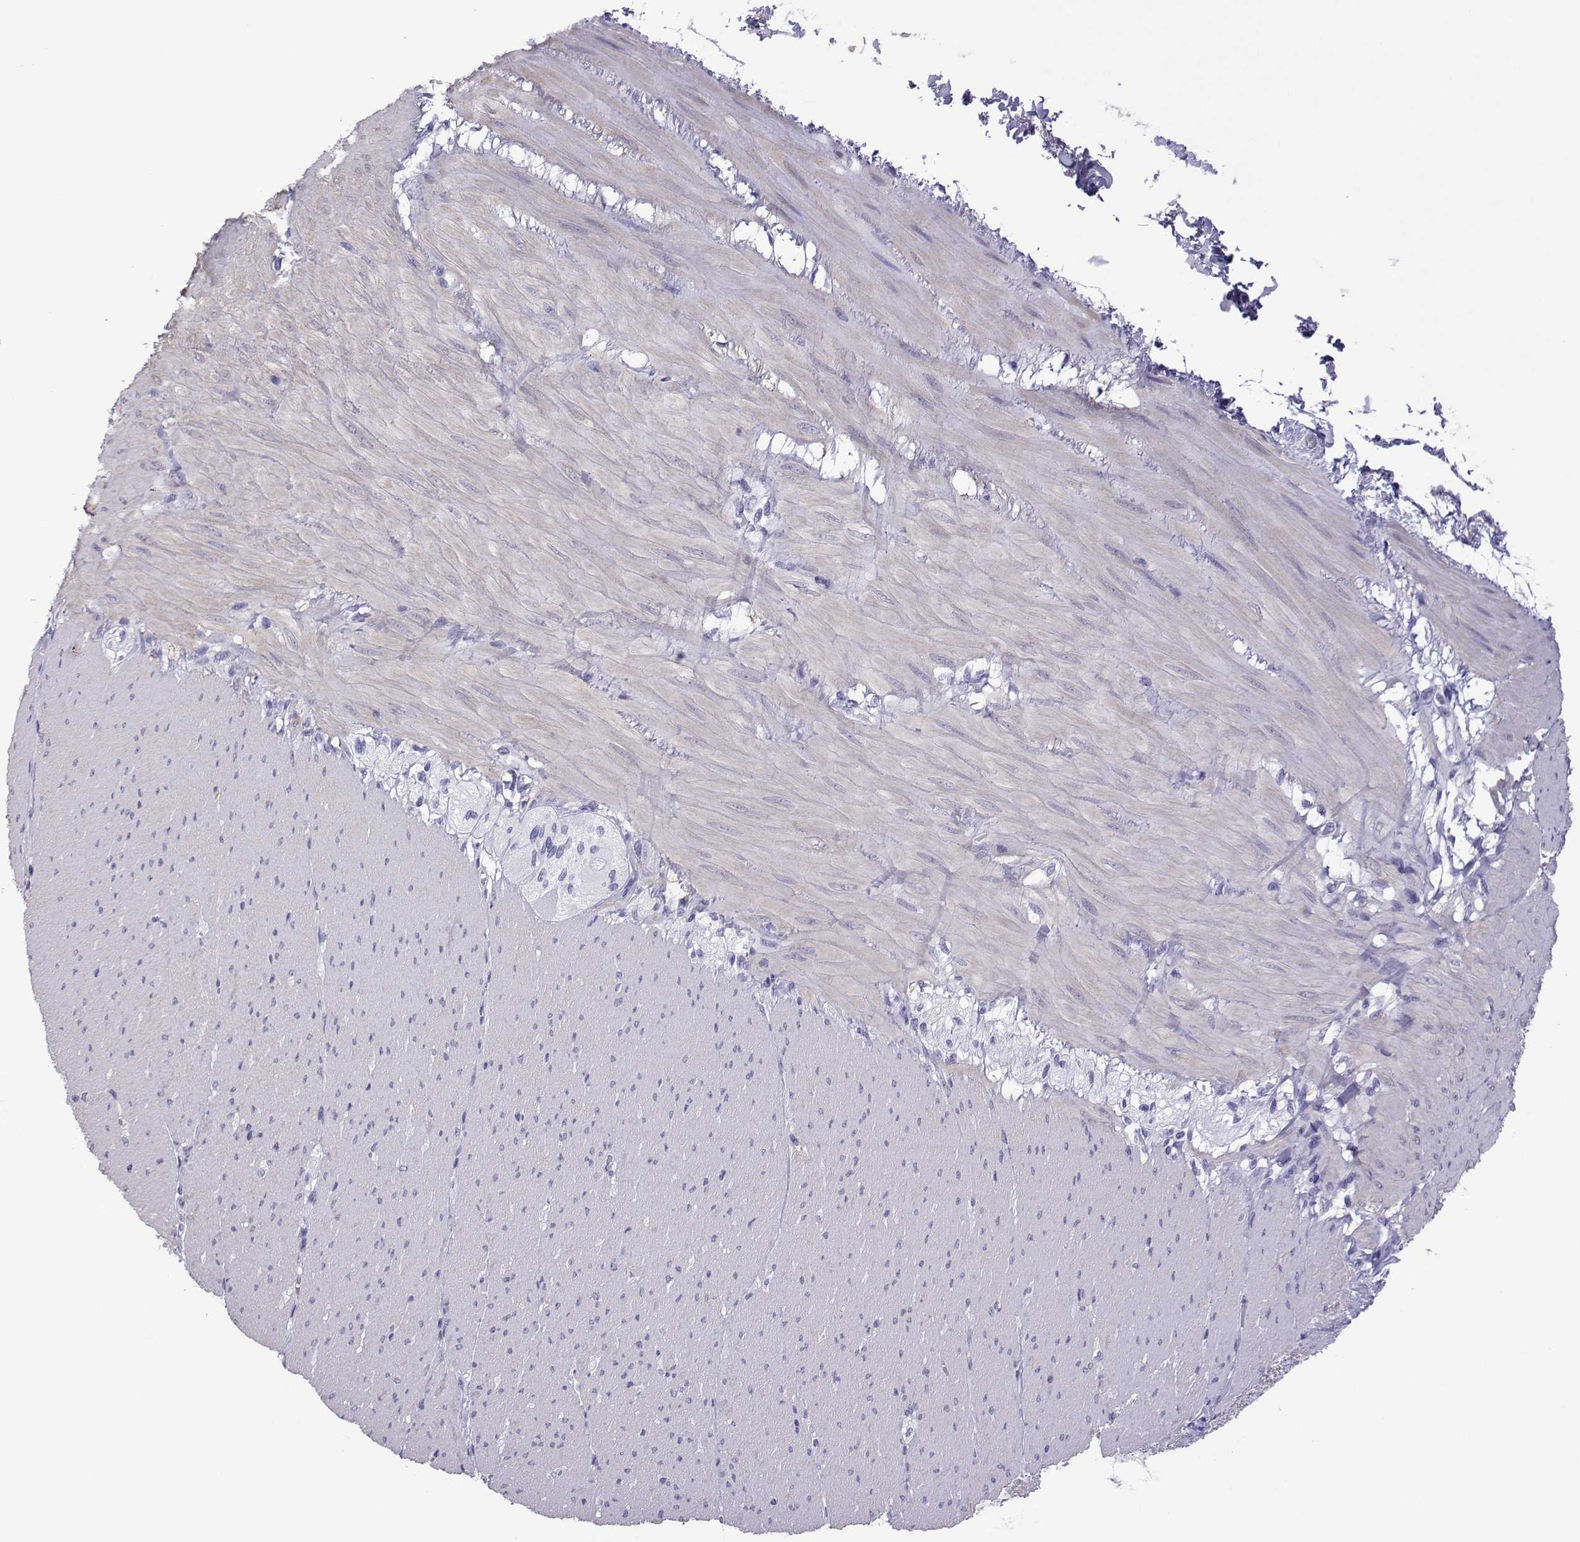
{"staining": {"intensity": "negative", "quantity": "none", "location": "none"}, "tissue": "adipose tissue", "cell_type": "Adipocytes", "image_type": "normal", "snomed": [{"axis": "morphology", "description": "Normal tissue, NOS"}, {"axis": "topography", "description": "Smooth muscle"}, {"axis": "topography", "description": "Duodenum"}, {"axis": "topography", "description": "Peripheral nerve tissue"}], "caption": "Unremarkable adipose tissue was stained to show a protein in brown. There is no significant positivity in adipocytes. (DAB (3,3'-diaminobenzidine) immunohistochemistry with hematoxylin counter stain).", "gene": "SPANXA1", "patient": {"sex": "female", "age": 61}}